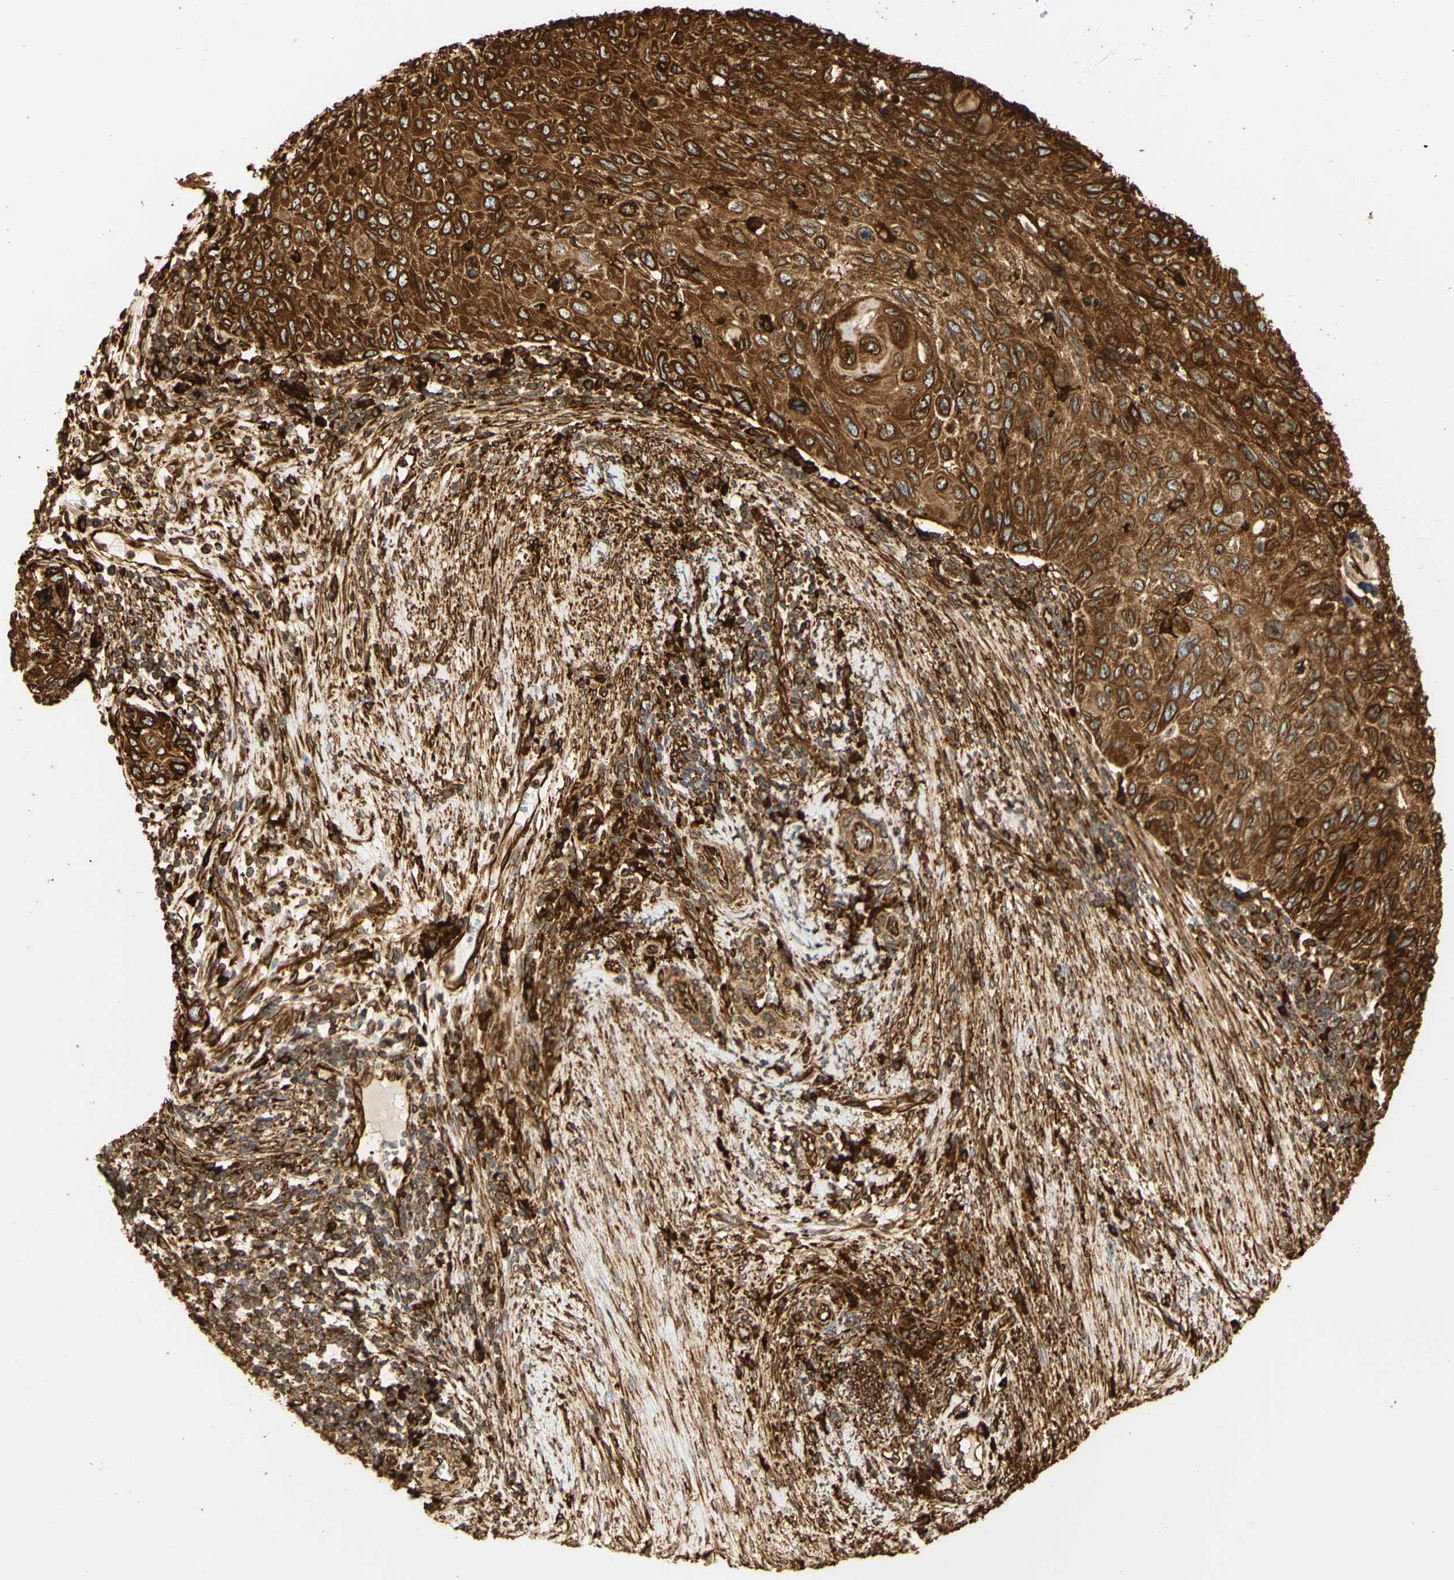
{"staining": {"intensity": "strong", "quantity": ">75%", "location": "cytoplasmic/membranous"}, "tissue": "cervical cancer", "cell_type": "Tumor cells", "image_type": "cancer", "snomed": [{"axis": "morphology", "description": "Squamous cell carcinoma, NOS"}, {"axis": "topography", "description": "Cervix"}], "caption": "Tumor cells reveal strong cytoplasmic/membranous positivity in about >75% of cells in cervical cancer.", "gene": "CANX", "patient": {"sex": "female", "age": 70}}